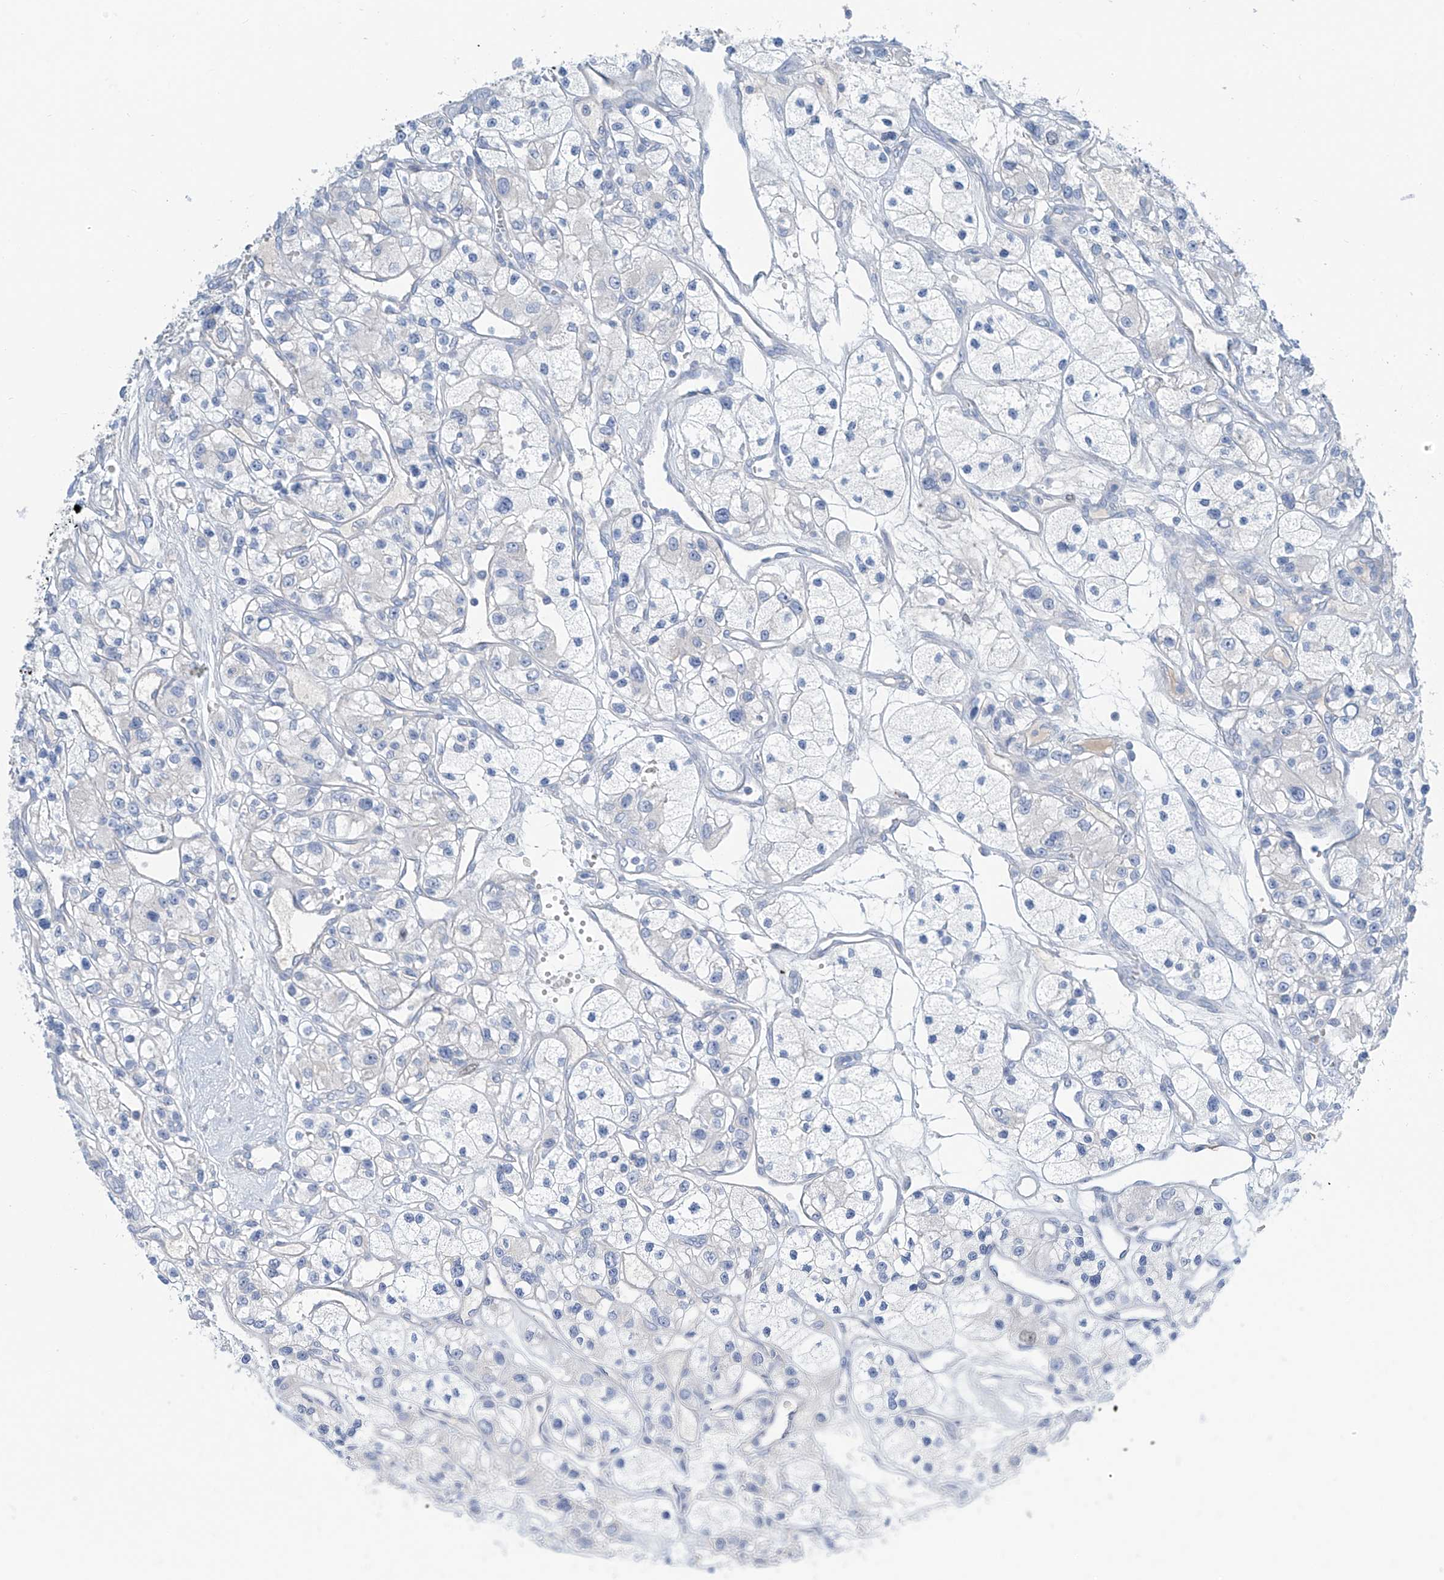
{"staining": {"intensity": "negative", "quantity": "none", "location": "none"}, "tissue": "renal cancer", "cell_type": "Tumor cells", "image_type": "cancer", "snomed": [{"axis": "morphology", "description": "Adenocarcinoma, NOS"}, {"axis": "topography", "description": "Kidney"}], "caption": "IHC of renal cancer (adenocarcinoma) displays no positivity in tumor cells. Brightfield microscopy of IHC stained with DAB (3,3'-diaminobenzidine) (brown) and hematoxylin (blue), captured at high magnification.", "gene": "SGO2", "patient": {"sex": "female", "age": 57}}